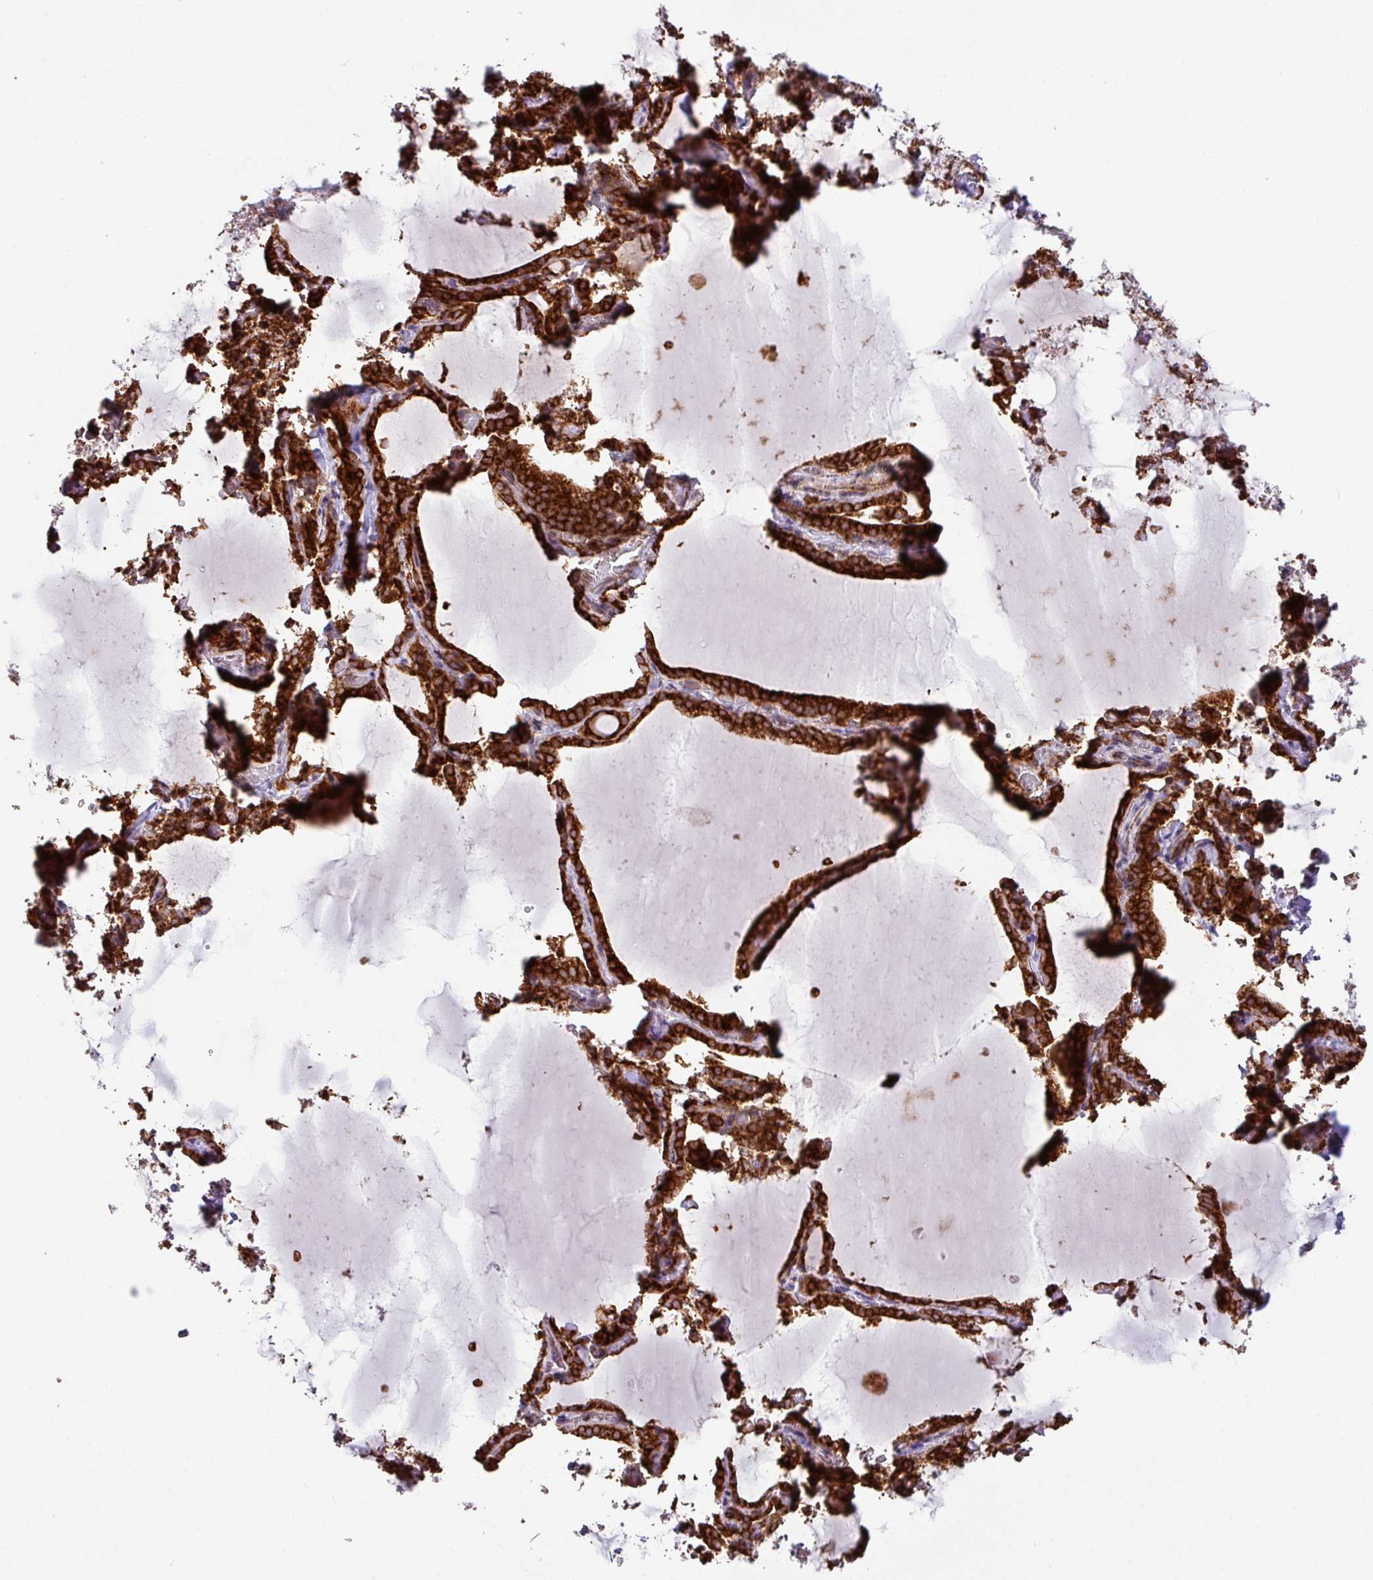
{"staining": {"intensity": "strong", "quantity": ">75%", "location": "cytoplasmic/membranous"}, "tissue": "thyroid gland", "cell_type": "Glandular cells", "image_type": "normal", "snomed": [{"axis": "morphology", "description": "Normal tissue, NOS"}, {"axis": "topography", "description": "Thyroid gland"}], "caption": "Human thyroid gland stained for a protein (brown) demonstrates strong cytoplasmic/membranous positive positivity in about >75% of glandular cells.", "gene": "SLC39A7", "patient": {"sex": "female", "age": 22}}